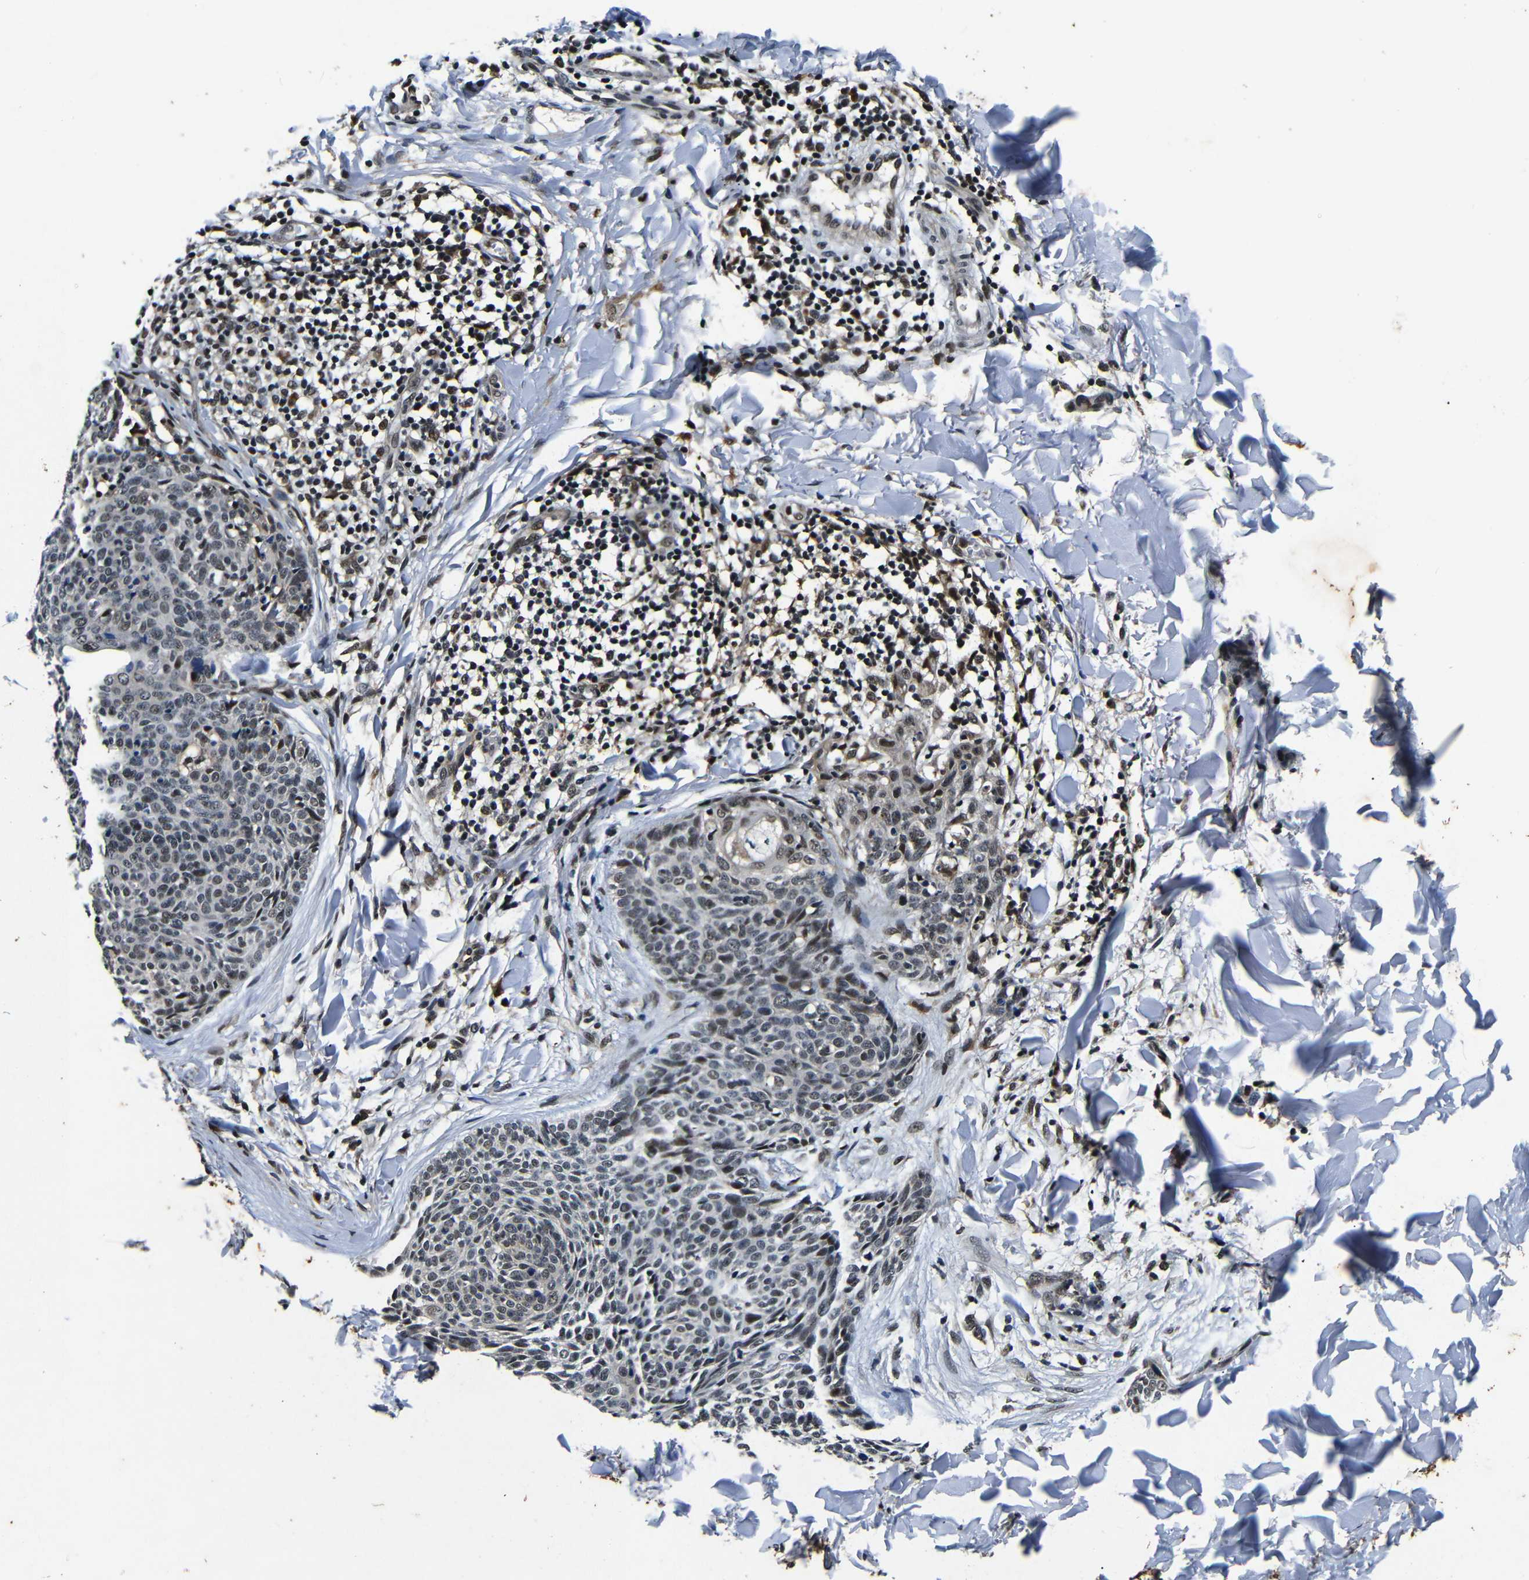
{"staining": {"intensity": "weak", "quantity": ">75%", "location": "nuclear"}, "tissue": "skin cancer", "cell_type": "Tumor cells", "image_type": "cancer", "snomed": [{"axis": "morphology", "description": "Normal tissue, NOS"}, {"axis": "morphology", "description": "Basal cell carcinoma"}, {"axis": "topography", "description": "Skin"}], "caption": "Immunohistochemical staining of human skin basal cell carcinoma shows low levels of weak nuclear protein staining in approximately >75% of tumor cells.", "gene": "FOXD4", "patient": {"sex": "female", "age": 57}}